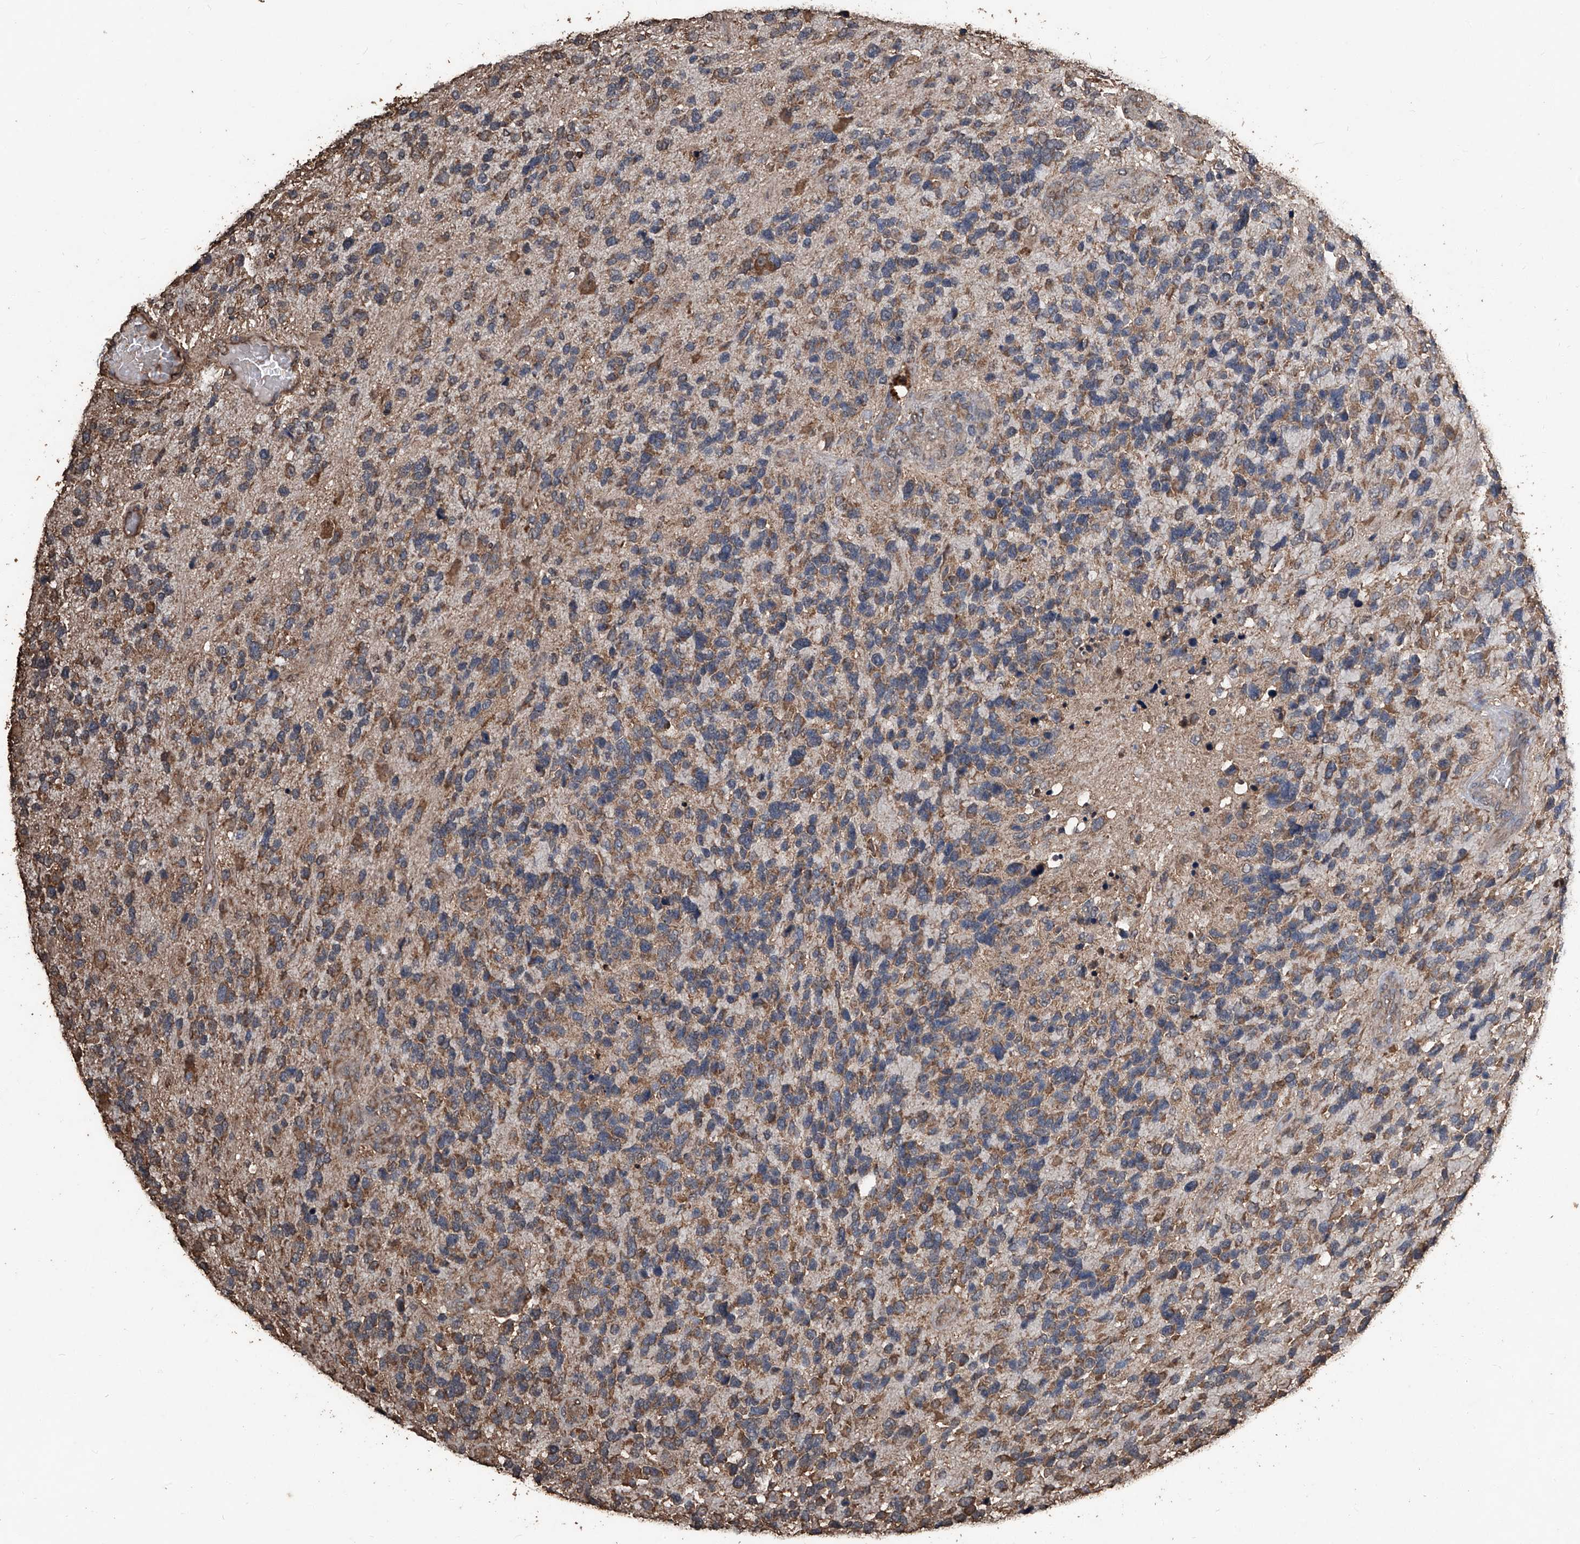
{"staining": {"intensity": "moderate", "quantity": ">75%", "location": "cytoplasmic/membranous"}, "tissue": "glioma", "cell_type": "Tumor cells", "image_type": "cancer", "snomed": [{"axis": "morphology", "description": "Glioma, malignant, High grade"}, {"axis": "topography", "description": "Brain"}], "caption": "The immunohistochemical stain highlights moderate cytoplasmic/membranous staining in tumor cells of malignant high-grade glioma tissue.", "gene": "STARD7", "patient": {"sex": "female", "age": 58}}